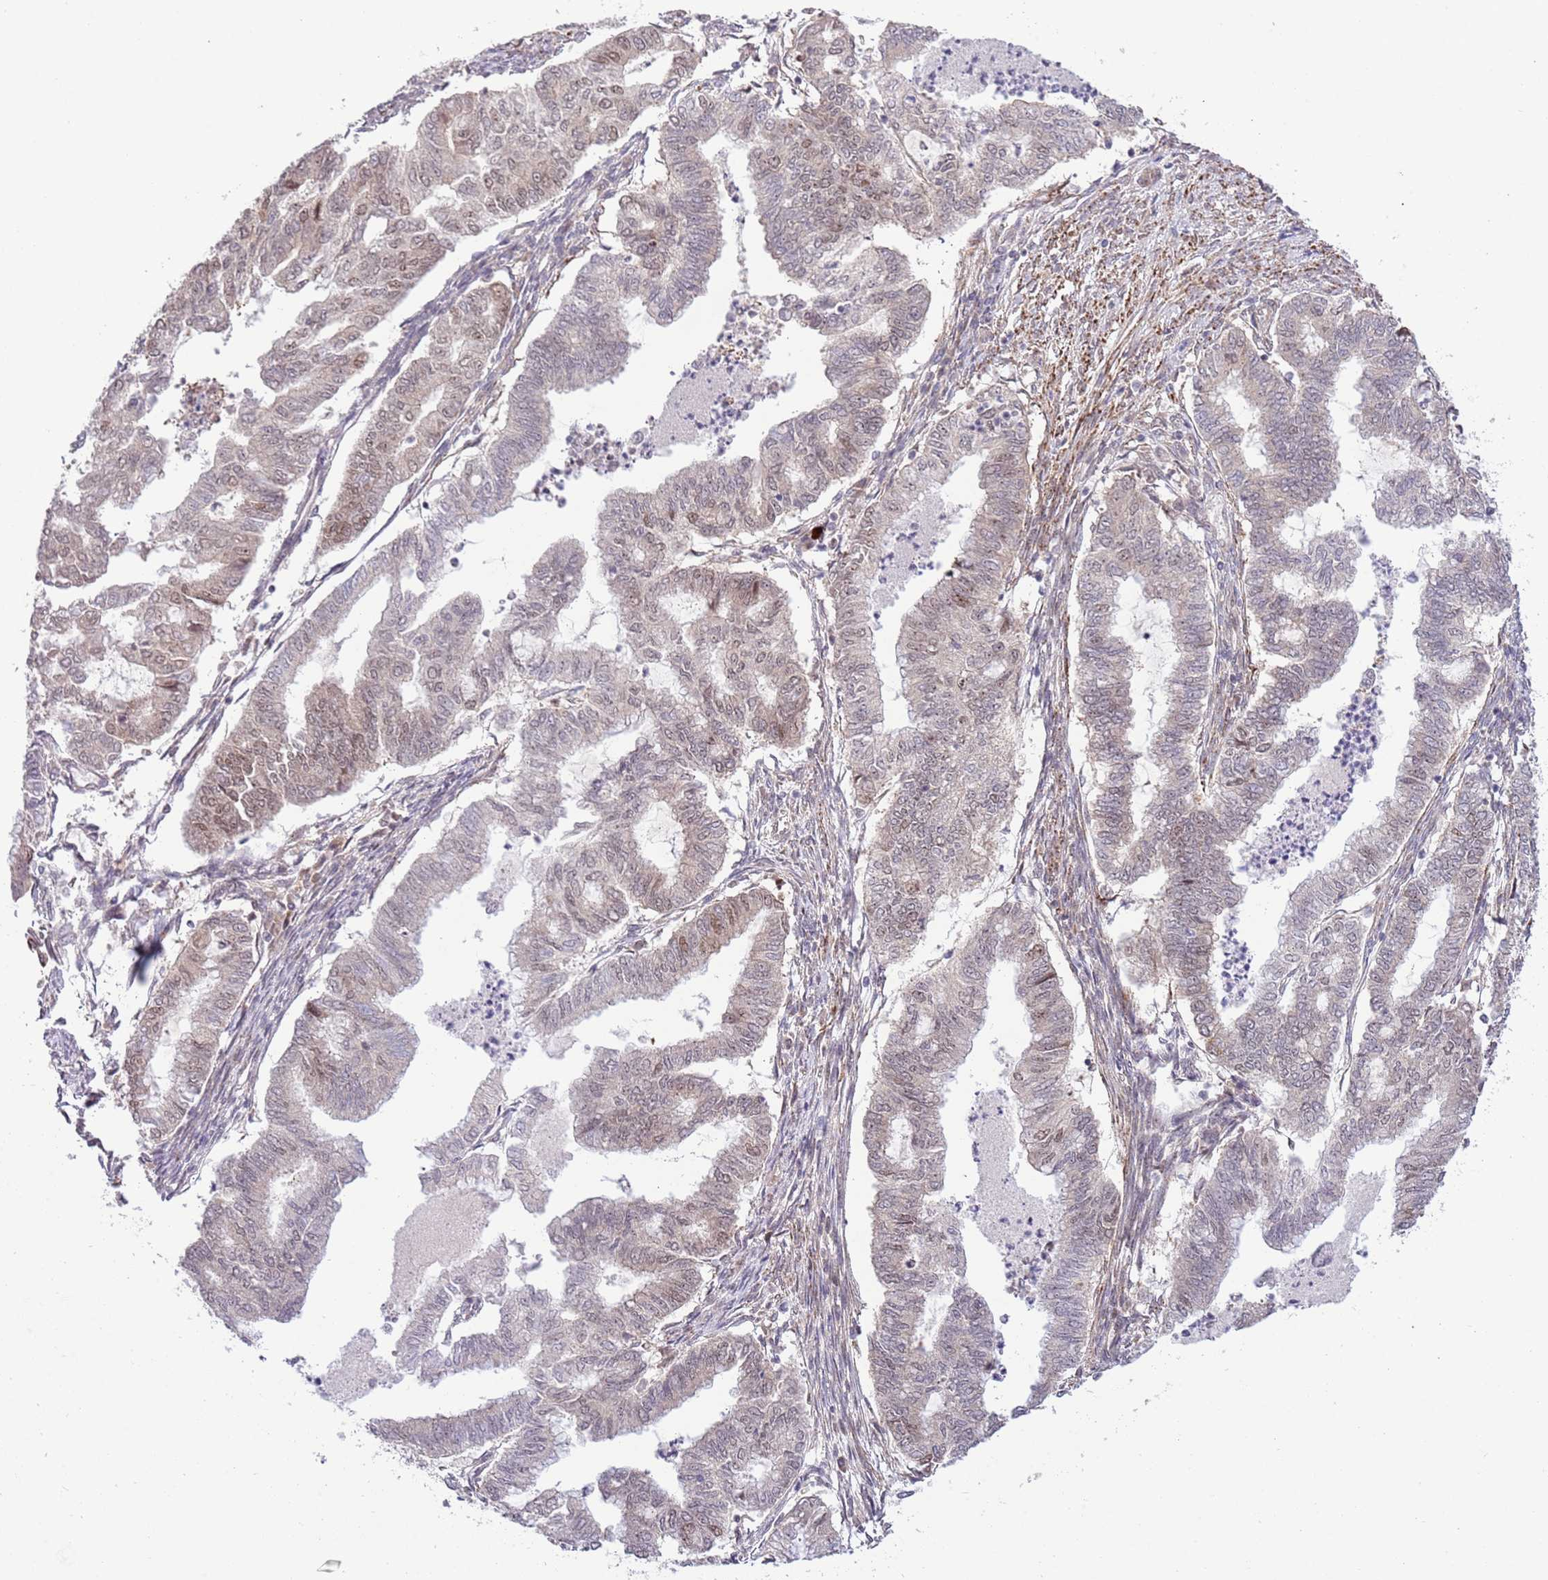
{"staining": {"intensity": "weak", "quantity": "25%-75%", "location": "nuclear"}, "tissue": "endometrial cancer", "cell_type": "Tumor cells", "image_type": "cancer", "snomed": [{"axis": "morphology", "description": "Adenocarcinoma, NOS"}, {"axis": "topography", "description": "Endometrium"}], "caption": "Immunohistochemistry photomicrograph of human endometrial adenocarcinoma stained for a protein (brown), which exhibits low levels of weak nuclear expression in about 25%-75% of tumor cells.", "gene": "CHD1", "patient": {"sex": "female", "age": 79}}